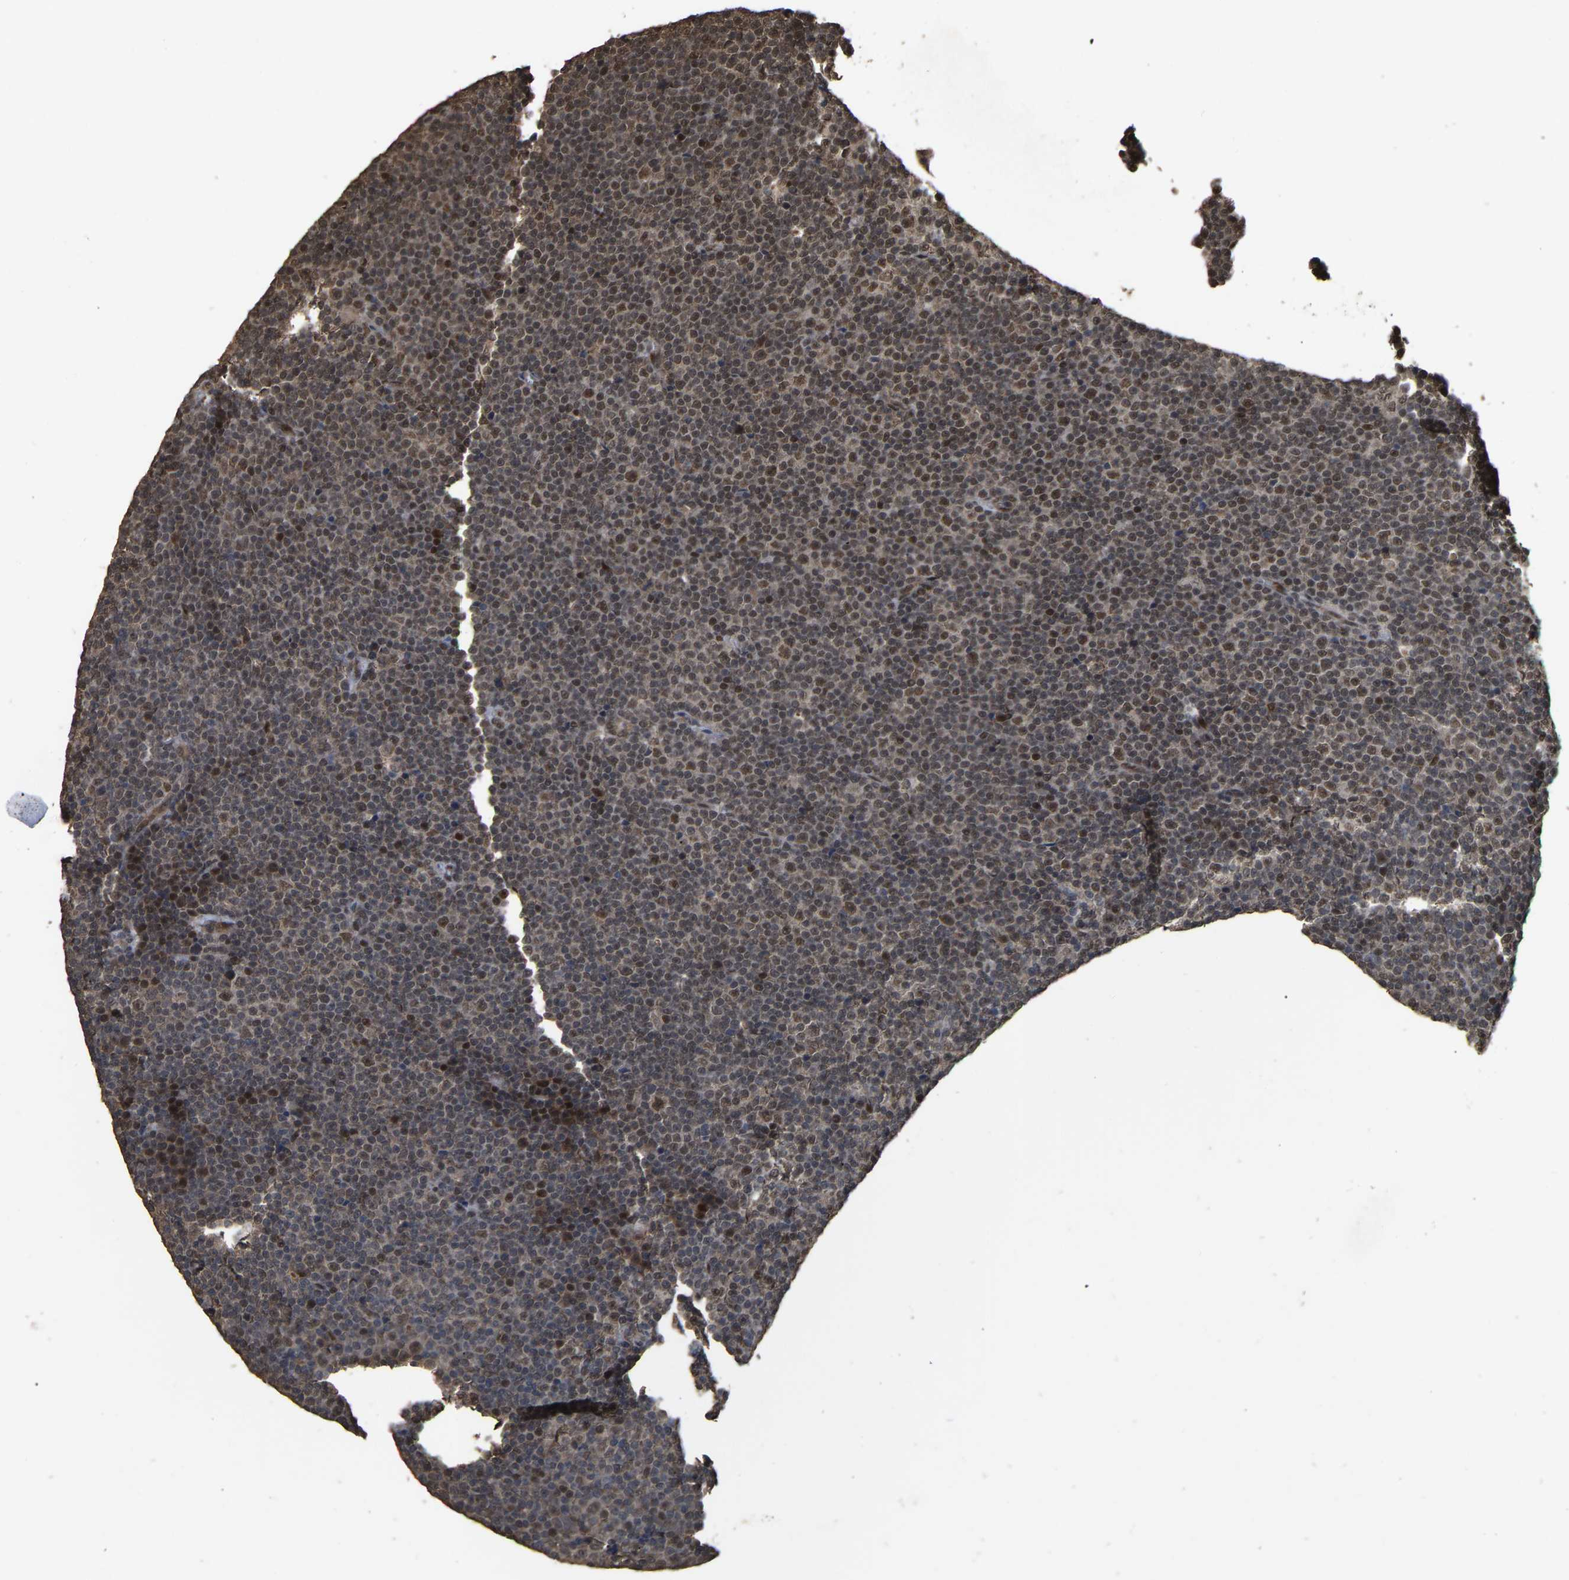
{"staining": {"intensity": "weak", "quantity": "25%-75%", "location": "nuclear"}, "tissue": "lymphoma", "cell_type": "Tumor cells", "image_type": "cancer", "snomed": [{"axis": "morphology", "description": "Malignant lymphoma, non-Hodgkin's type, Low grade"}, {"axis": "topography", "description": "Lymph node"}], "caption": "Brown immunohistochemical staining in human low-grade malignant lymphoma, non-Hodgkin's type reveals weak nuclear staining in approximately 25%-75% of tumor cells.", "gene": "ARHGAP23", "patient": {"sex": "female", "age": 67}}